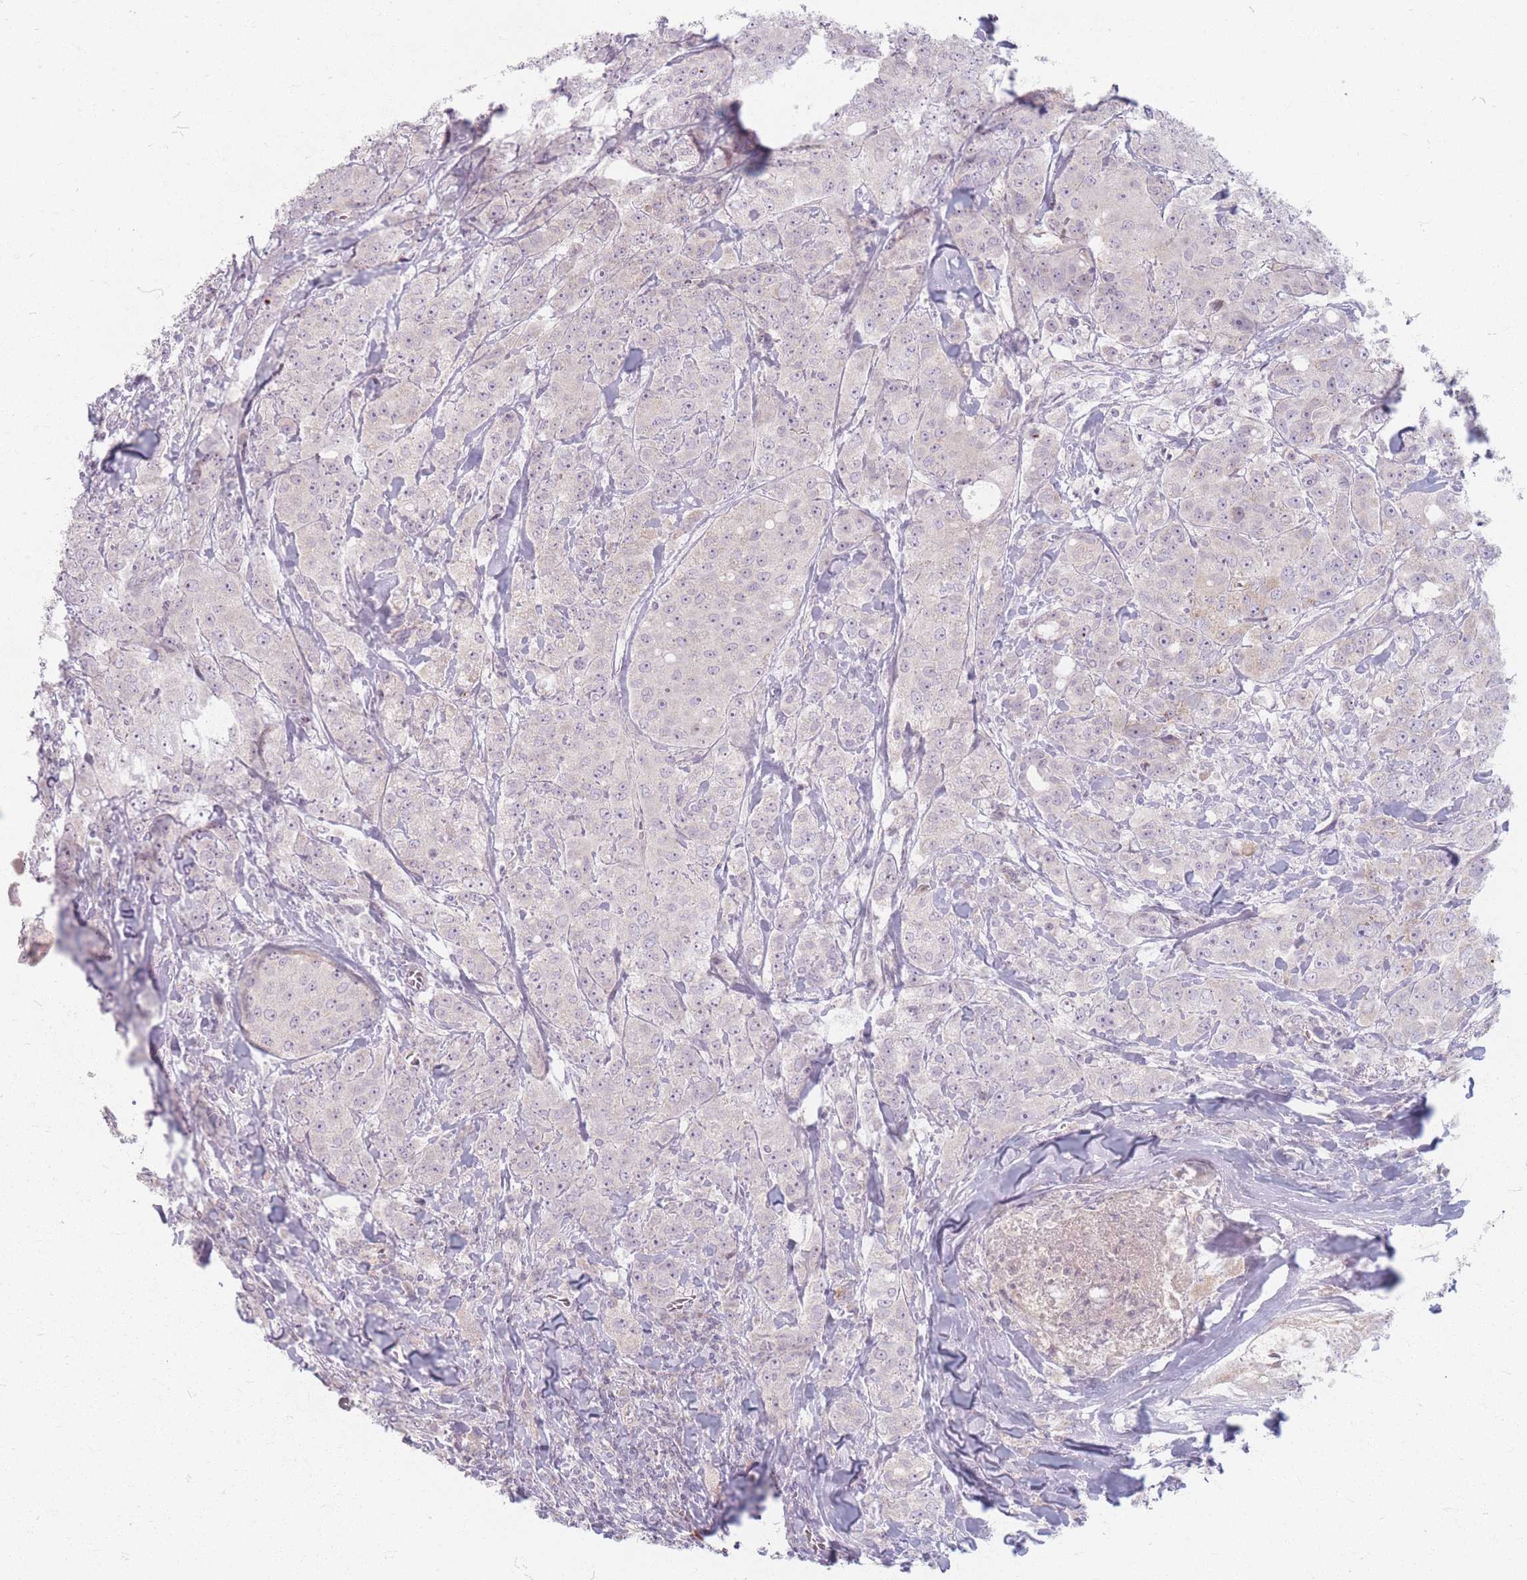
{"staining": {"intensity": "negative", "quantity": "none", "location": "none"}, "tissue": "breast cancer", "cell_type": "Tumor cells", "image_type": "cancer", "snomed": [{"axis": "morphology", "description": "Duct carcinoma"}, {"axis": "topography", "description": "Breast"}], "caption": "A high-resolution photomicrograph shows immunohistochemistry (IHC) staining of breast infiltrating ductal carcinoma, which reveals no significant staining in tumor cells.", "gene": "CHCHD7", "patient": {"sex": "female", "age": 43}}